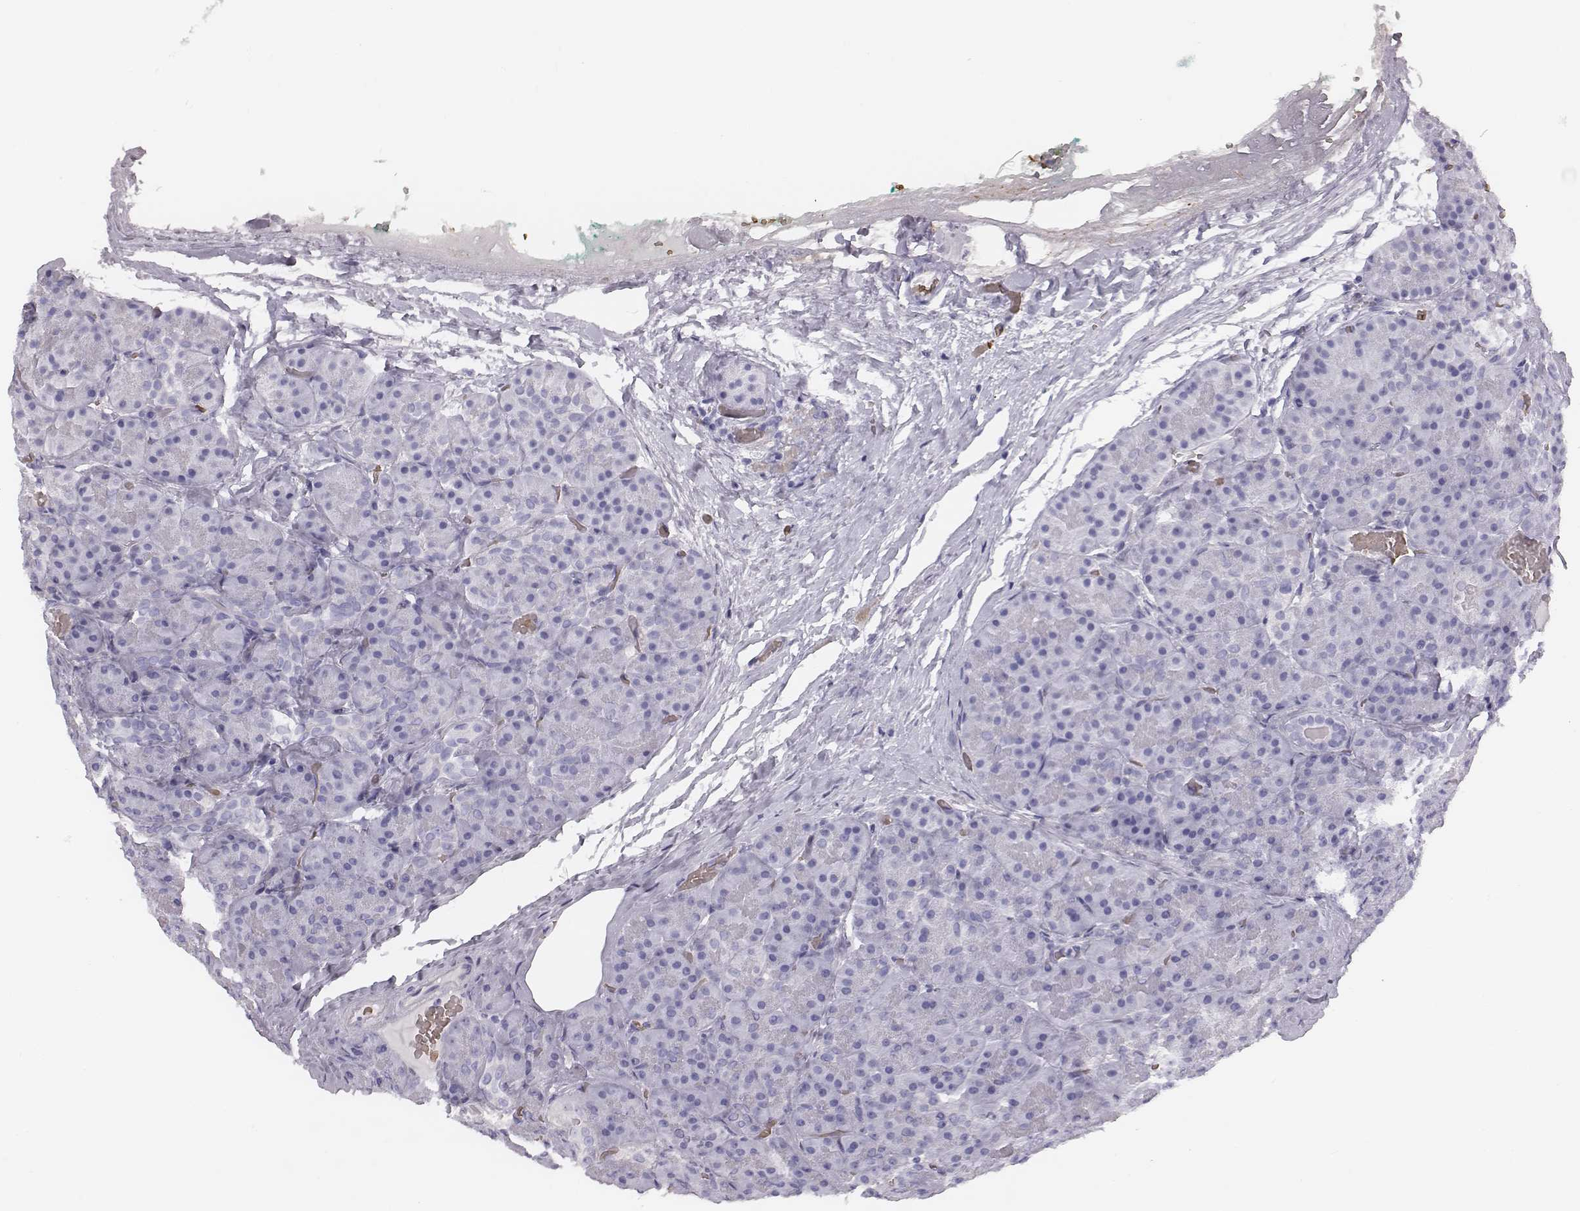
{"staining": {"intensity": "negative", "quantity": "none", "location": "none"}, "tissue": "pancreas", "cell_type": "Exocrine glandular cells", "image_type": "normal", "snomed": [{"axis": "morphology", "description": "Normal tissue, NOS"}, {"axis": "topography", "description": "Pancreas"}], "caption": "Pancreas was stained to show a protein in brown. There is no significant staining in exocrine glandular cells. The staining is performed using DAB brown chromogen with nuclei counter-stained in using hematoxylin.", "gene": "HBZ", "patient": {"sex": "male", "age": 57}}